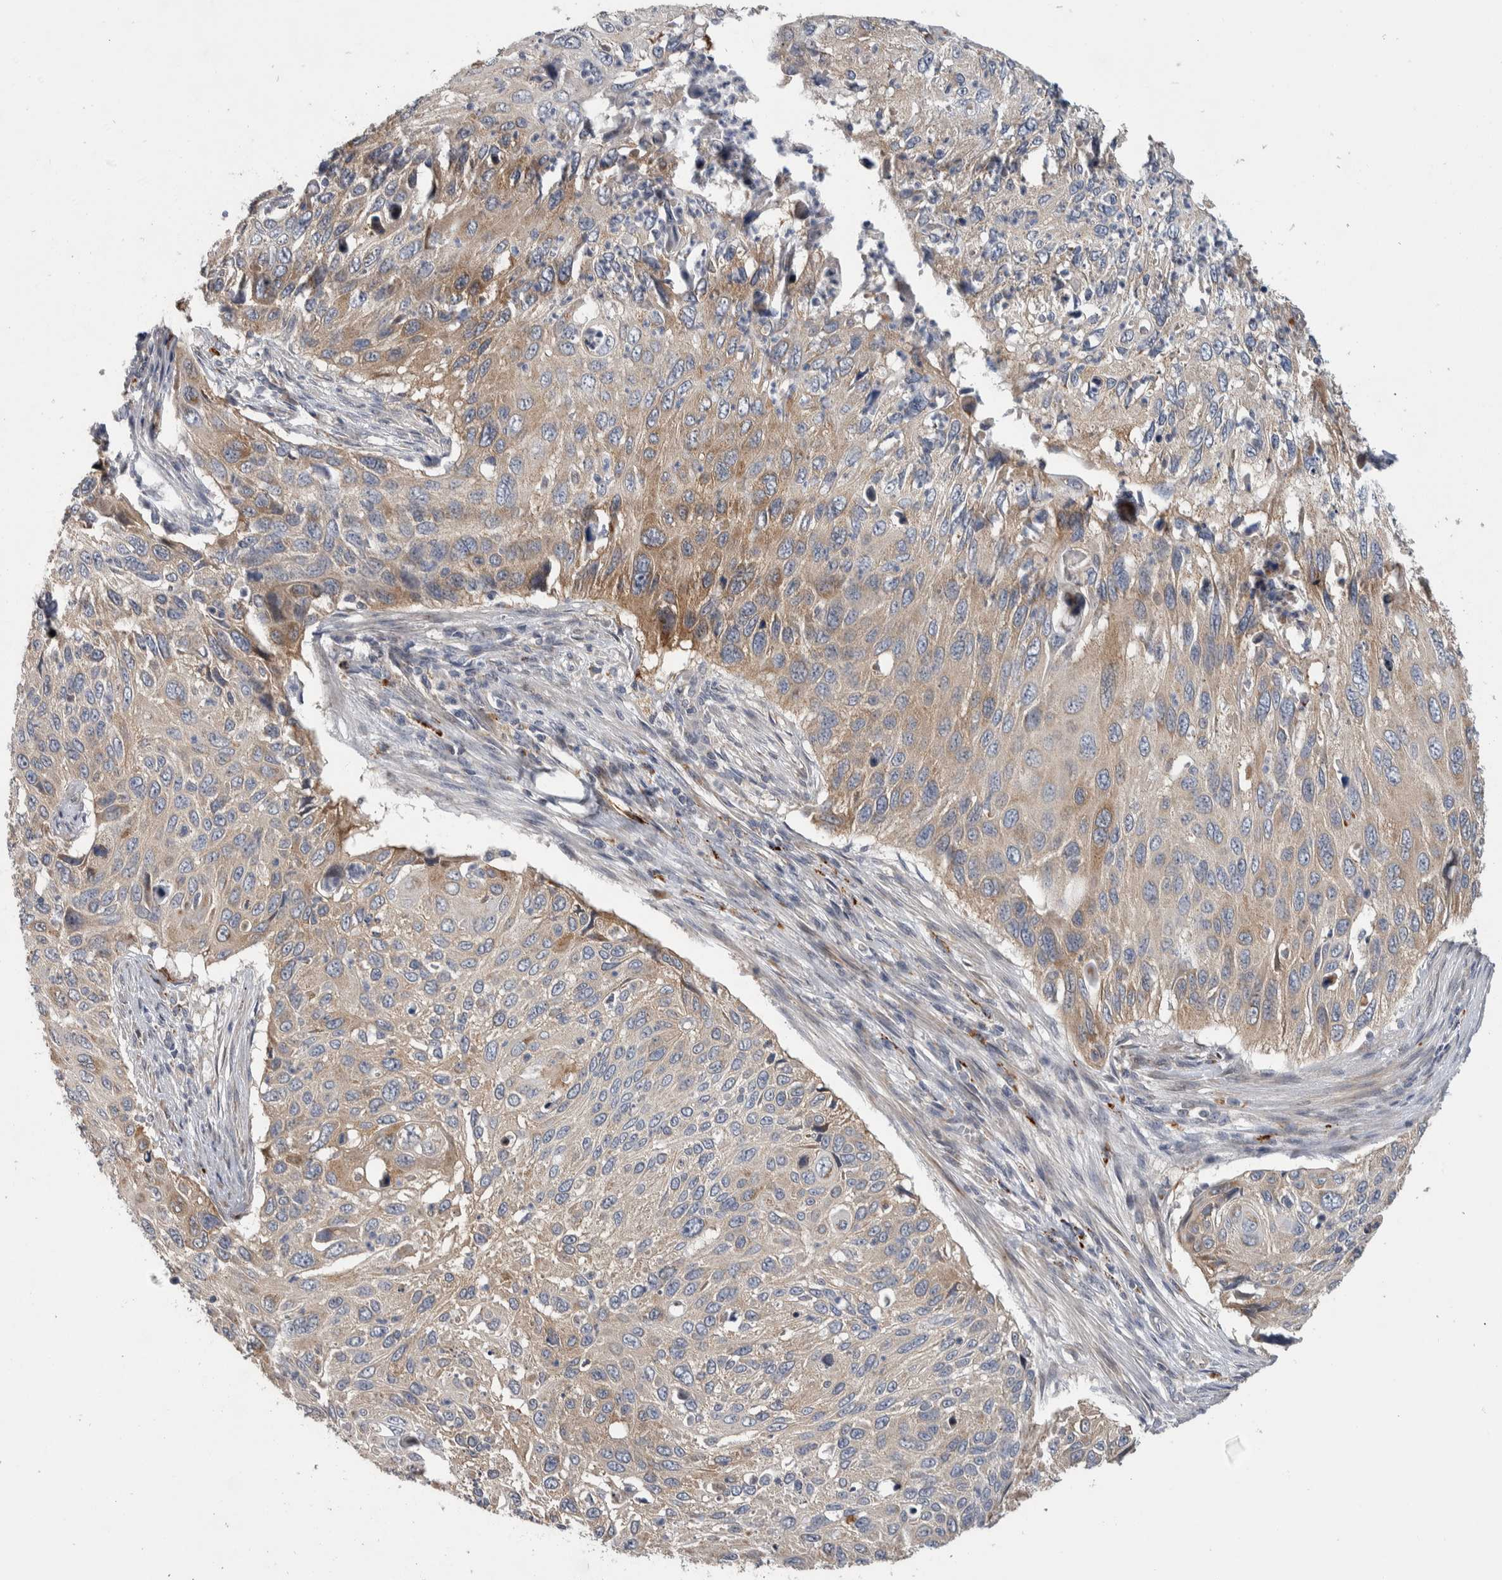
{"staining": {"intensity": "moderate", "quantity": "<25%", "location": "cytoplasmic/membranous"}, "tissue": "cervical cancer", "cell_type": "Tumor cells", "image_type": "cancer", "snomed": [{"axis": "morphology", "description": "Squamous cell carcinoma, NOS"}, {"axis": "topography", "description": "Cervix"}], "caption": "Squamous cell carcinoma (cervical) tissue reveals moderate cytoplasmic/membranous positivity in approximately <25% of tumor cells, visualized by immunohistochemistry.", "gene": "FAM83G", "patient": {"sex": "female", "age": 70}}